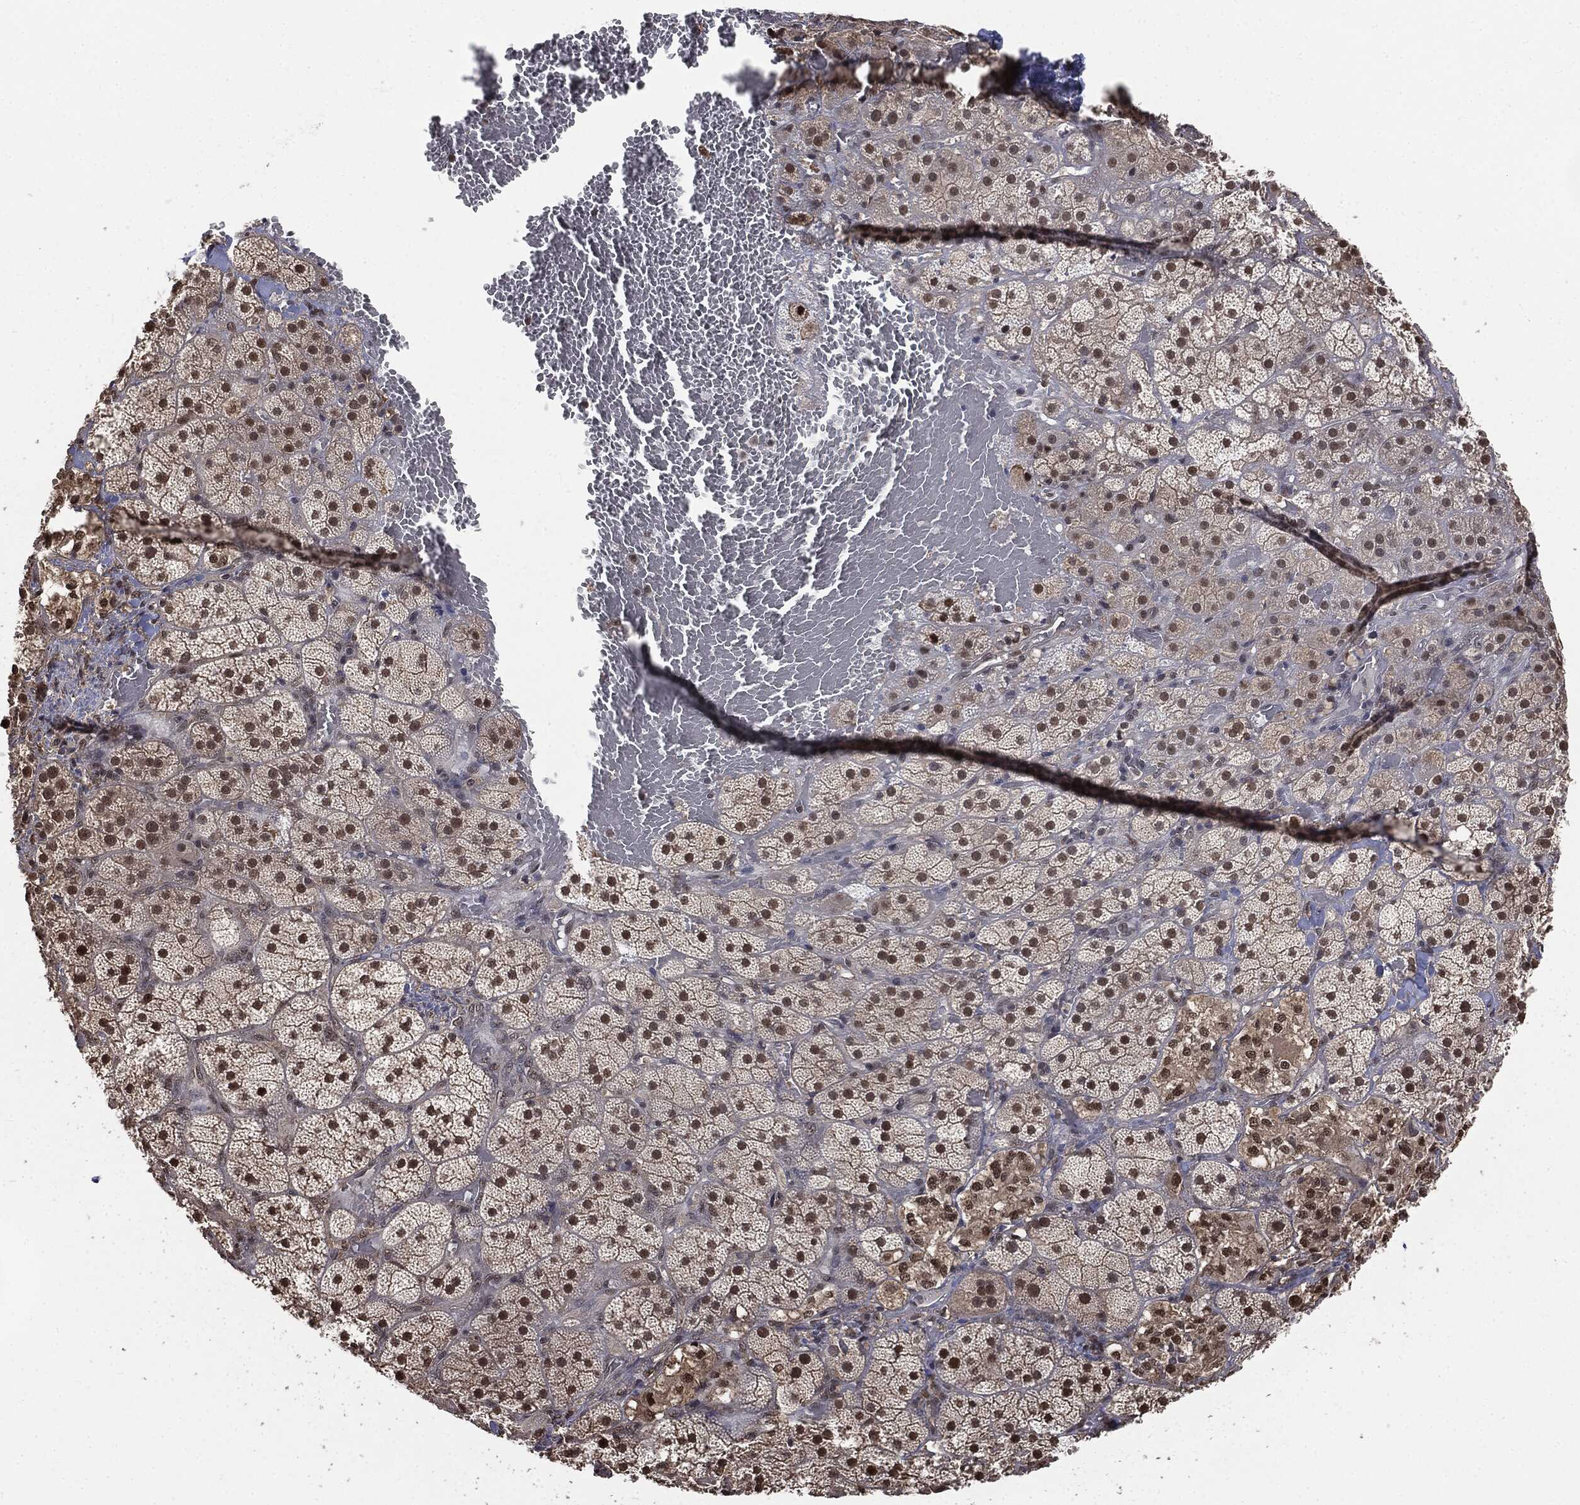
{"staining": {"intensity": "strong", "quantity": "25%-75%", "location": "nuclear"}, "tissue": "adrenal gland", "cell_type": "Glandular cells", "image_type": "normal", "snomed": [{"axis": "morphology", "description": "Normal tissue, NOS"}, {"axis": "topography", "description": "Adrenal gland"}], "caption": "Protein analysis of unremarkable adrenal gland reveals strong nuclear expression in about 25%-75% of glandular cells.", "gene": "SHLD2", "patient": {"sex": "male", "age": 57}}